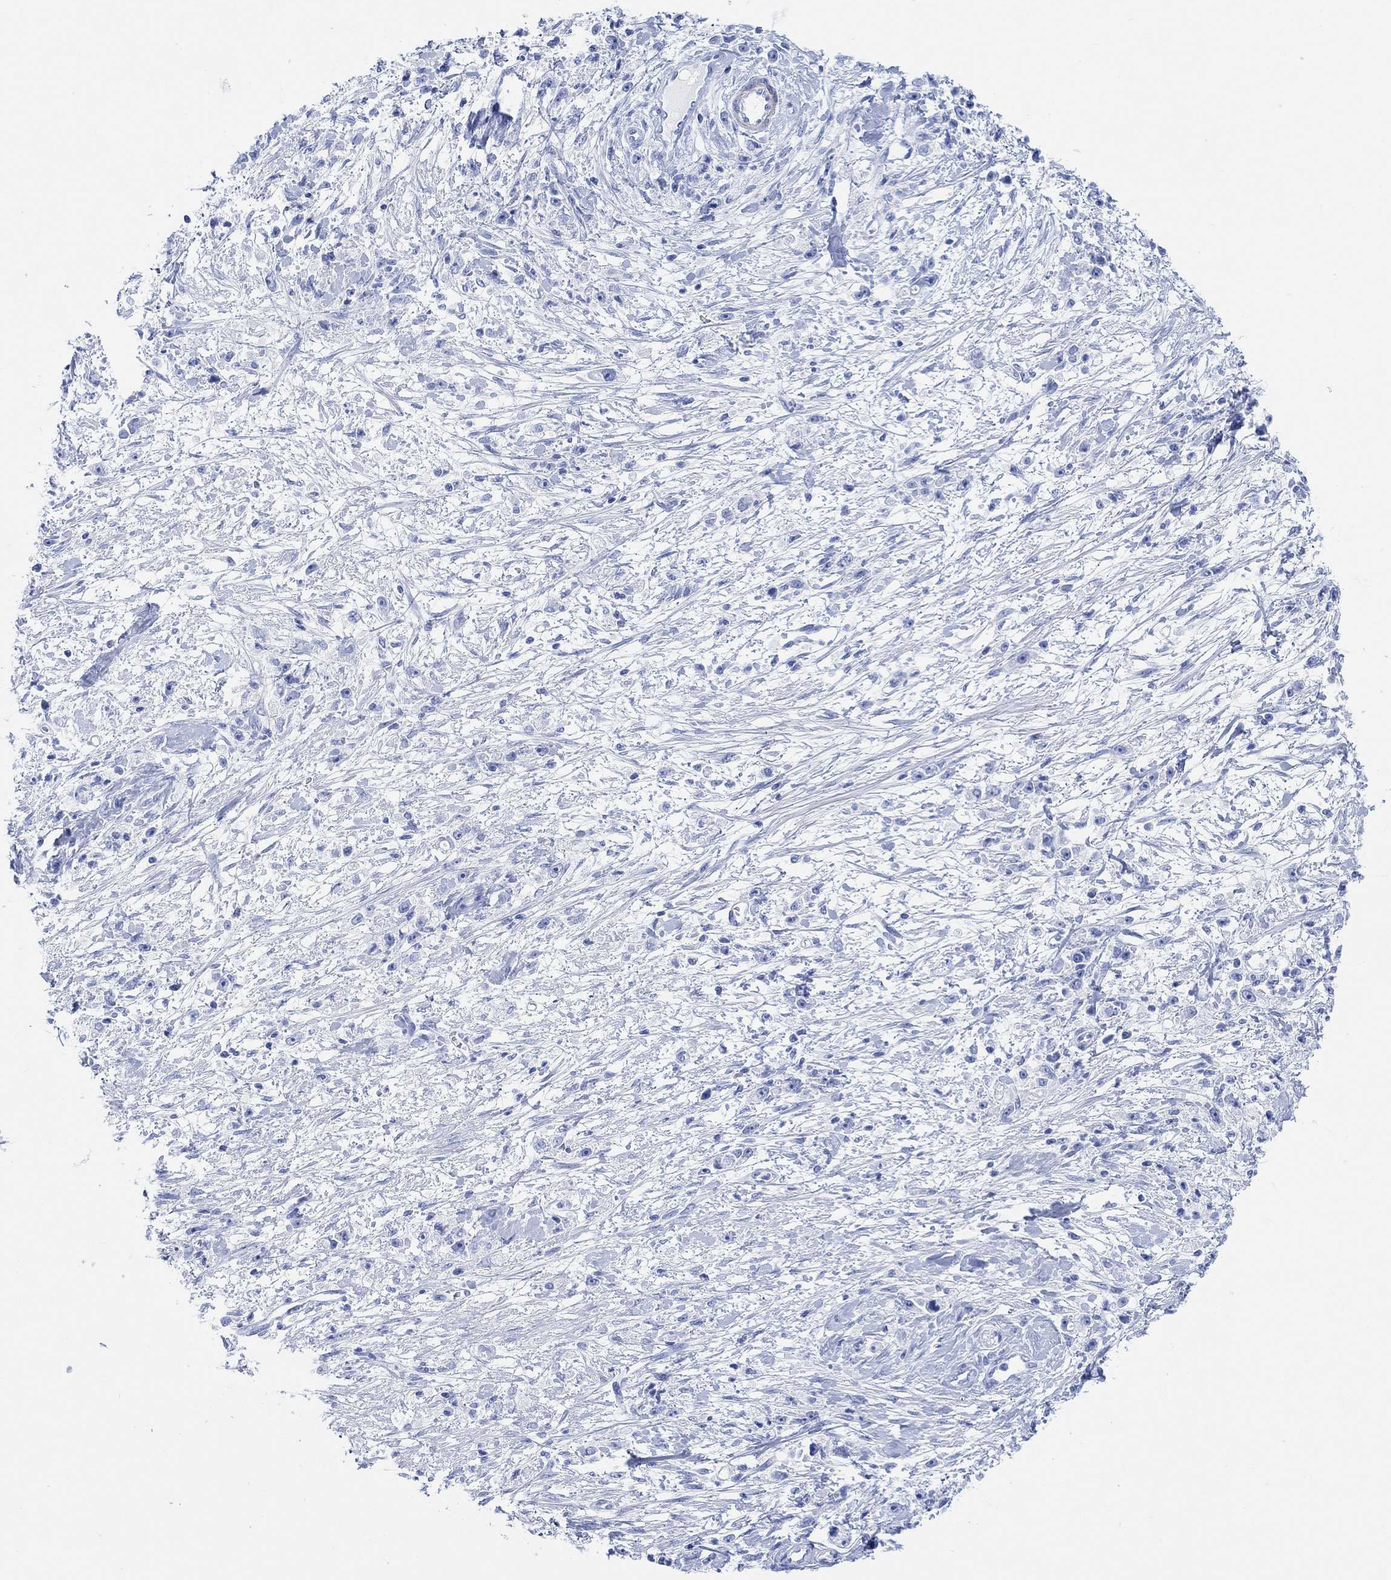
{"staining": {"intensity": "negative", "quantity": "none", "location": "none"}, "tissue": "stomach cancer", "cell_type": "Tumor cells", "image_type": "cancer", "snomed": [{"axis": "morphology", "description": "Adenocarcinoma, NOS"}, {"axis": "topography", "description": "Stomach"}], "caption": "Immunohistochemical staining of human stomach adenocarcinoma demonstrates no significant expression in tumor cells.", "gene": "ANKRD33", "patient": {"sex": "female", "age": 59}}